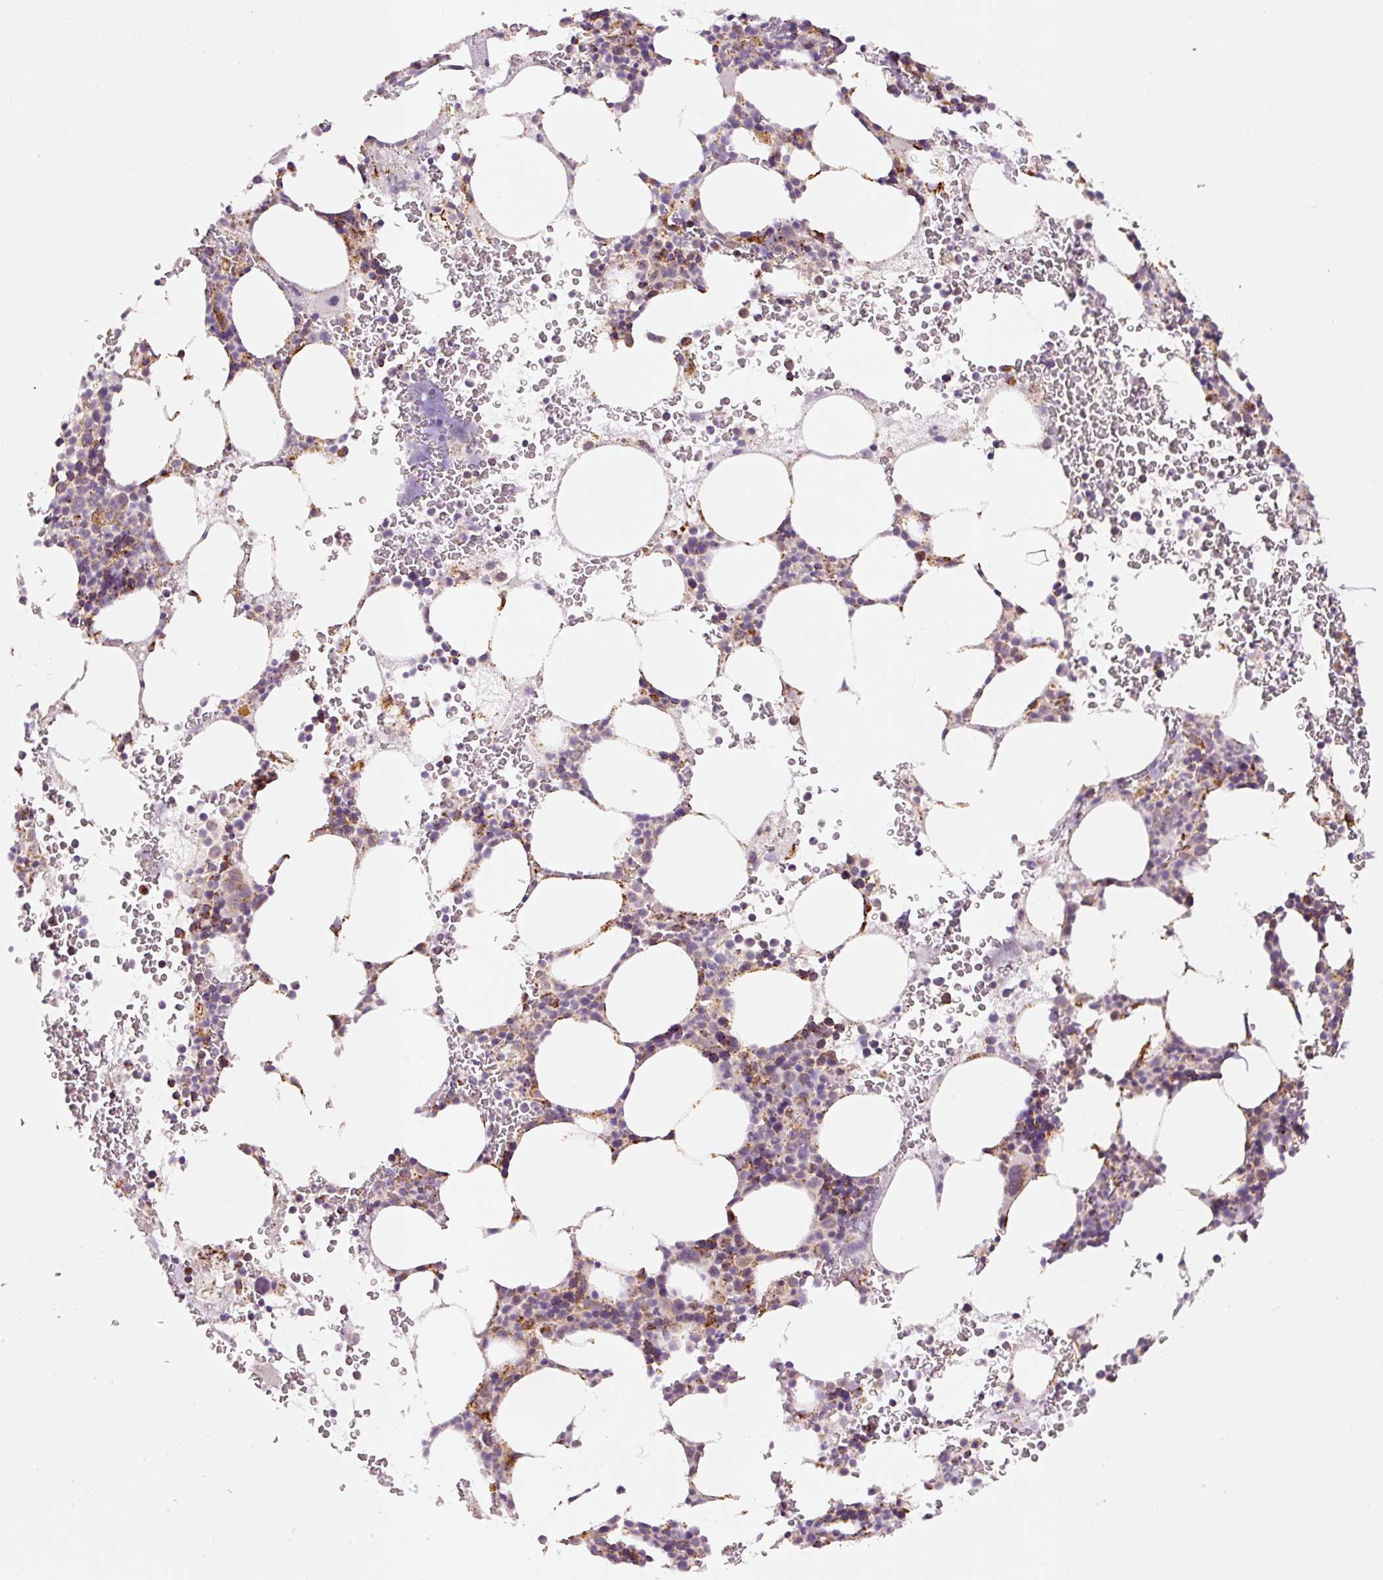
{"staining": {"intensity": "moderate", "quantity": "<25%", "location": "cytoplasmic/membranous"}, "tissue": "bone marrow", "cell_type": "Hematopoietic cells", "image_type": "normal", "snomed": [{"axis": "morphology", "description": "Normal tissue, NOS"}, {"axis": "topography", "description": "Bone marrow"}], "caption": "Hematopoietic cells exhibit moderate cytoplasmic/membranous positivity in approximately <25% of cells in normal bone marrow. (Stains: DAB in brown, nuclei in blue, Microscopy: brightfield microscopy at high magnification).", "gene": "PCK2", "patient": {"sex": "male", "age": 62}}